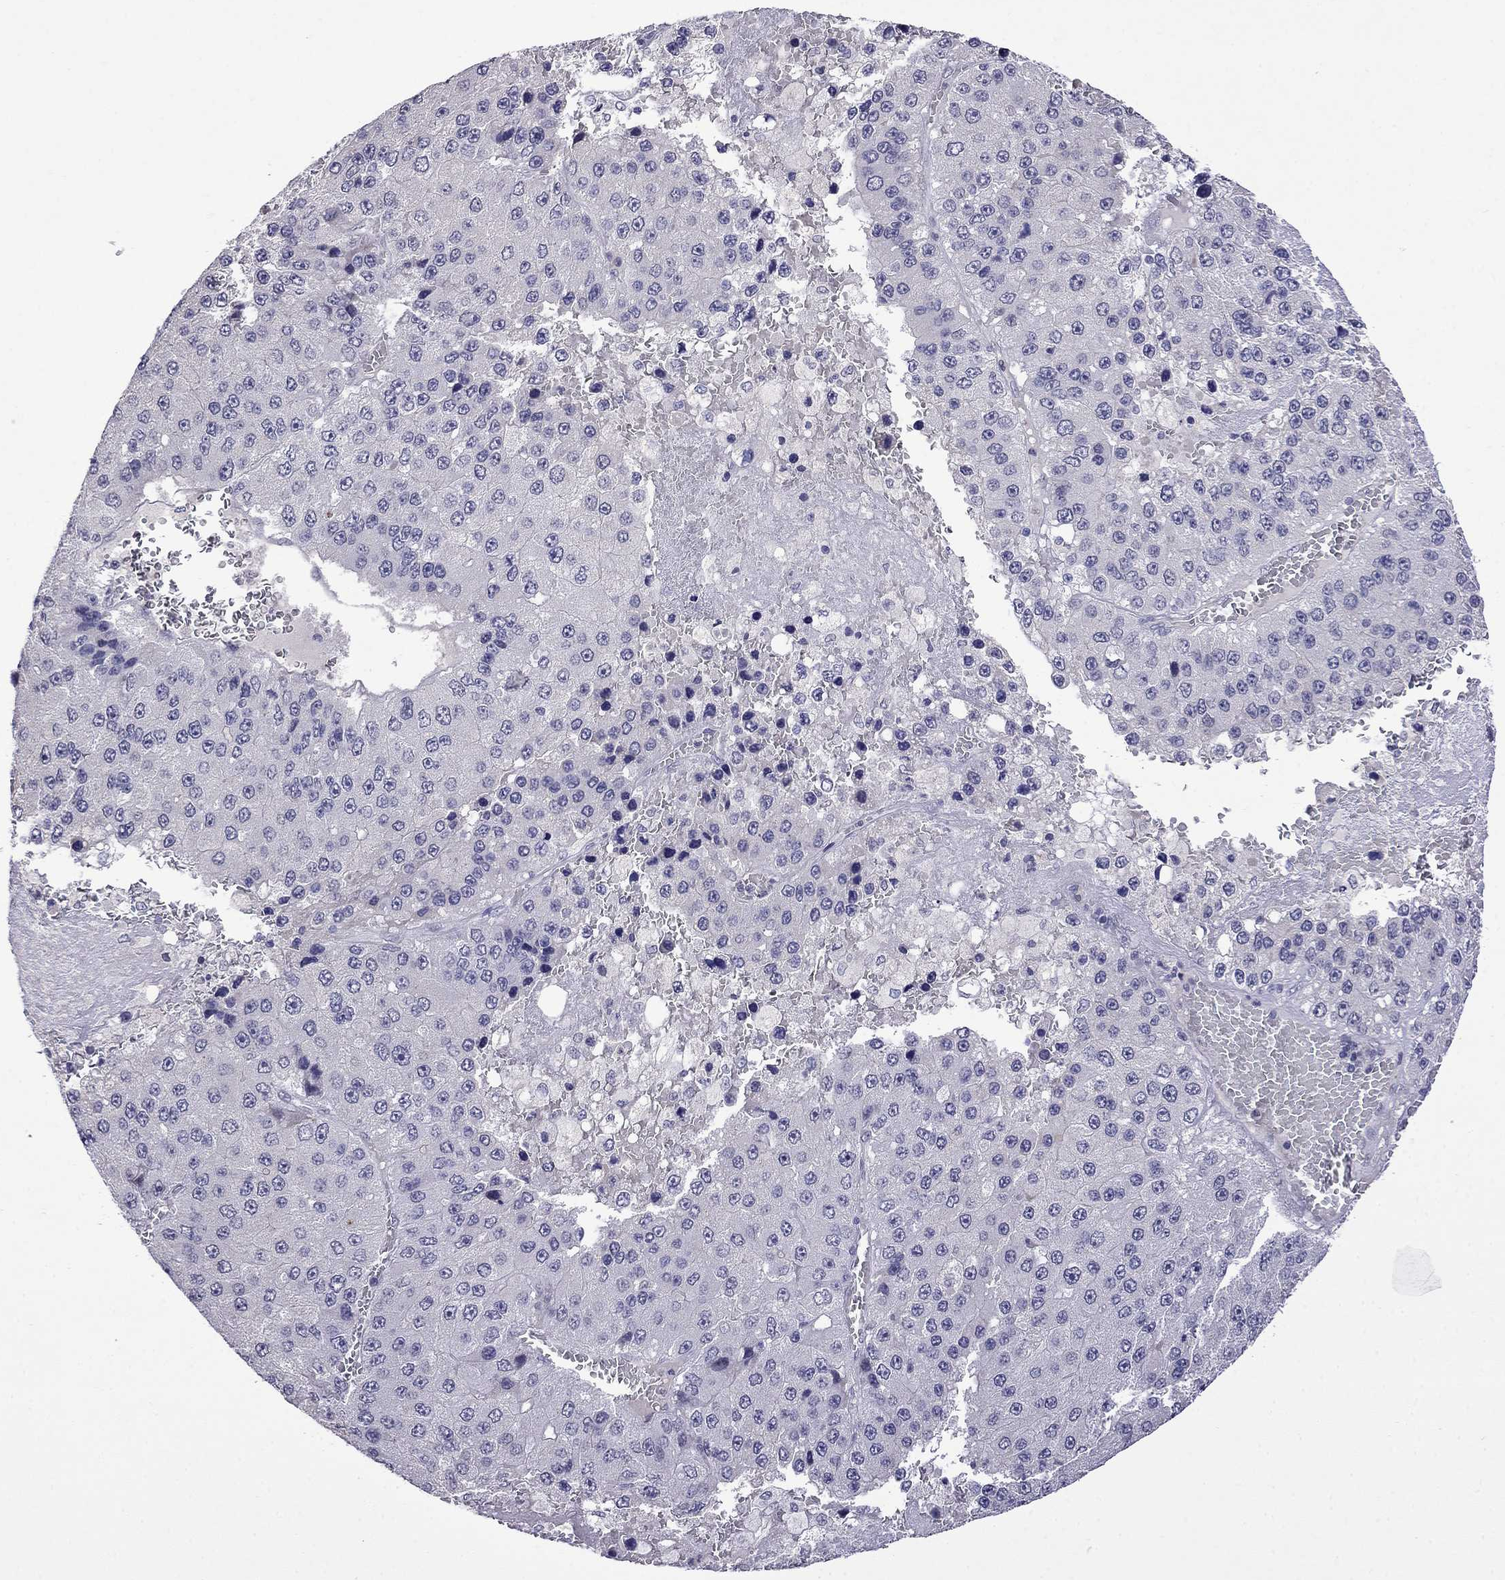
{"staining": {"intensity": "negative", "quantity": "none", "location": "none"}, "tissue": "liver cancer", "cell_type": "Tumor cells", "image_type": "cancer", "snomed": [{"axis": "morphology", "description": "Carcinoma, Hepatocellular, NOS"}, {"axis": "topography", "description": "Liver"}], "caption": "DAB immunohistochemical staining of human hepatocellular carcinoma (liver) reveals no significant staining in tumor cells. The staining is performed using DAB (3,3'-diaminobenzidine) brown chromogen with nuclei counter-stained in using hematoxylin.", "gene": "STAR", "patient": {"sex": "female", "age": 73}}